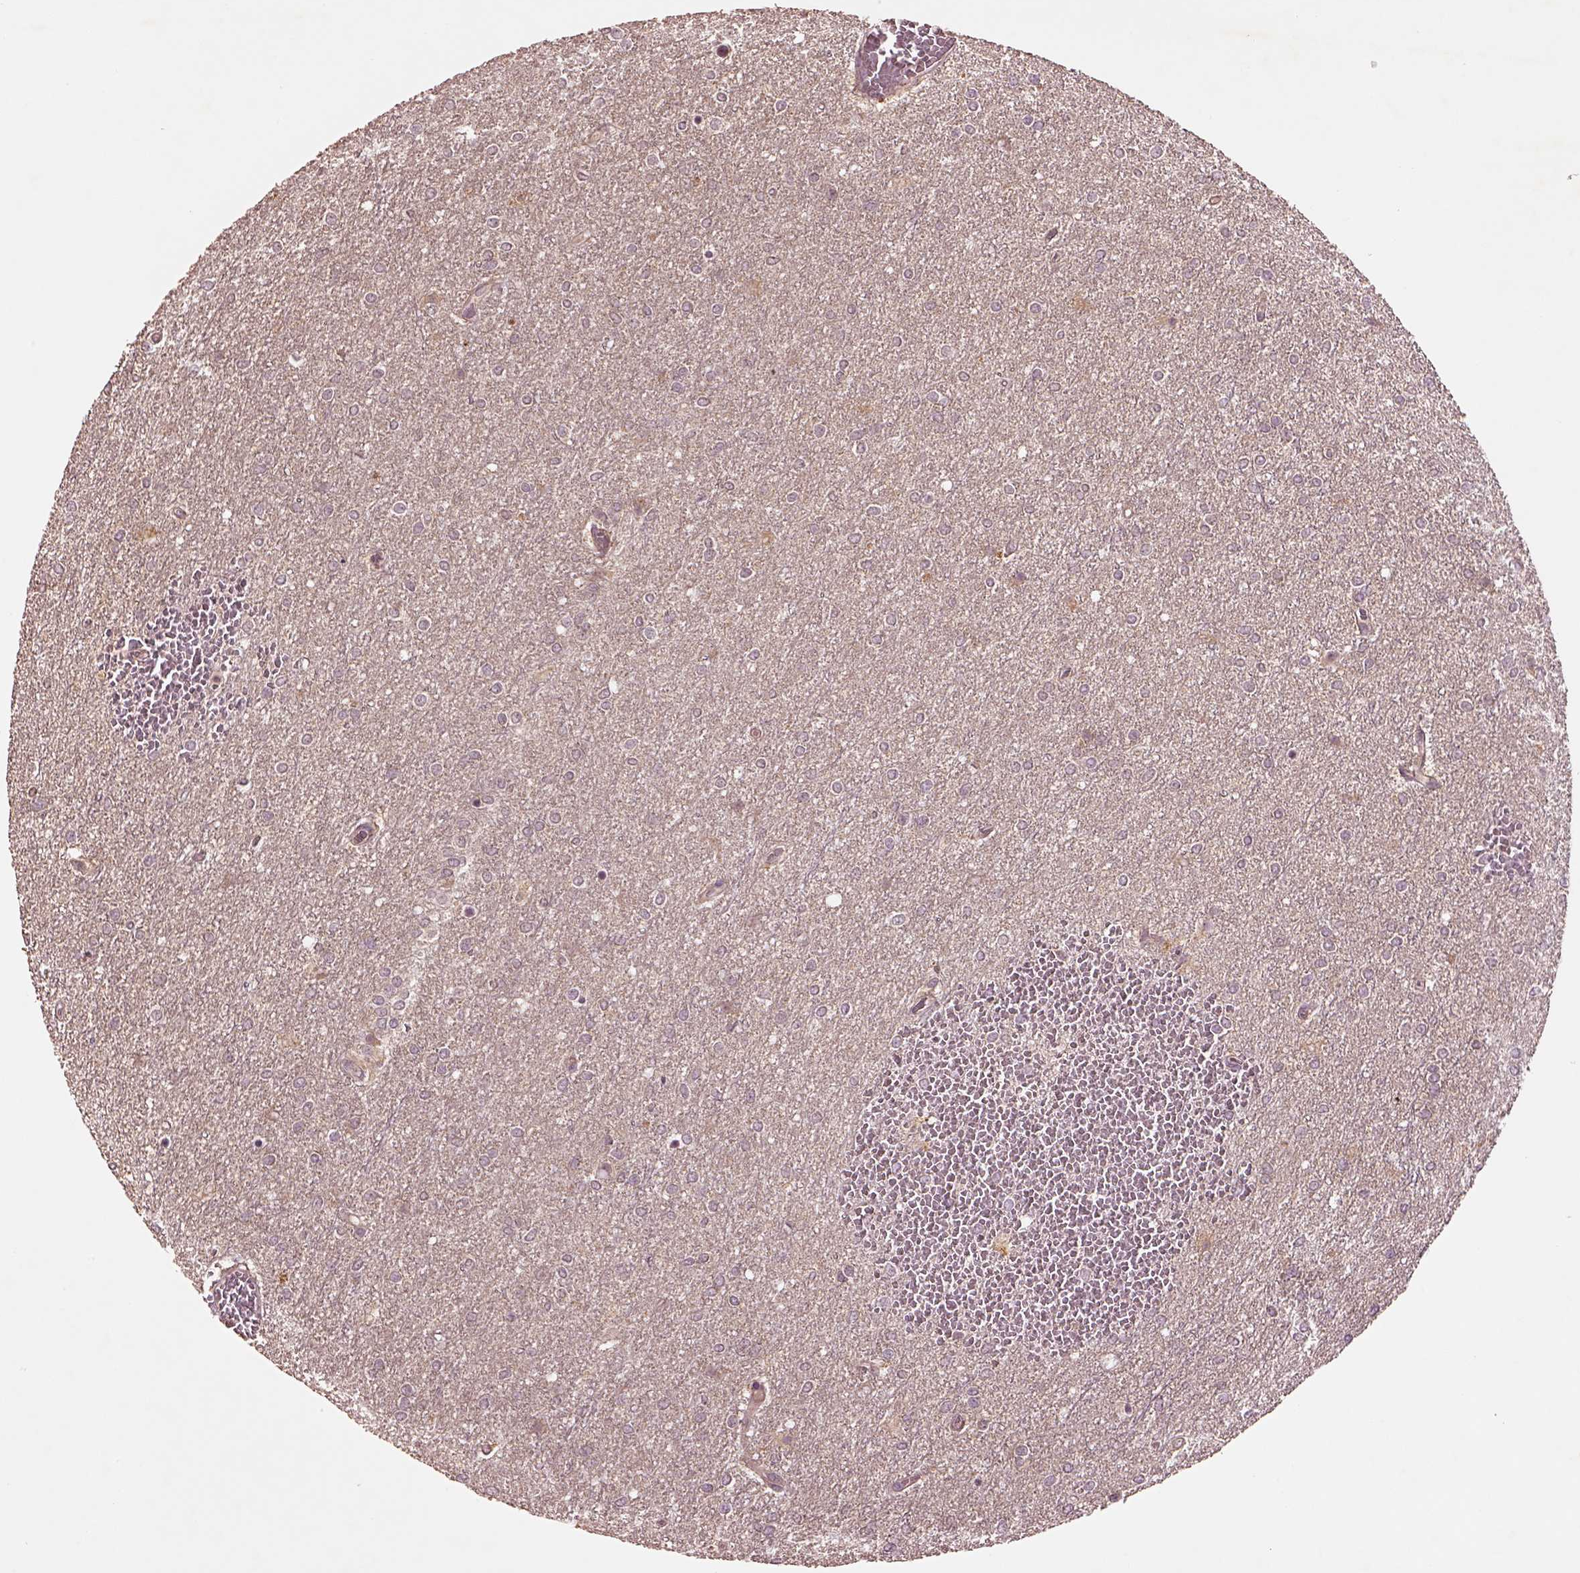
{"staining": {"intensity": "negative", "quantity": "none", "location": "none"}, "tissue": "glioma", "cell_type": "Tumor cells", "image_type": "cancer", "snomed": [{"axis": "morphology", "description": "Glioma, malignant, High grade"}, {"axis": "topography", "description": "Brain"}], "caption": "A high-resolution photomicrograph shows immunohistochemistry staining of glioma, which exhibits no significant expression in tumor cells.", "gene": "MTHFS", "patient": {"sex": "female", "age": 61}}